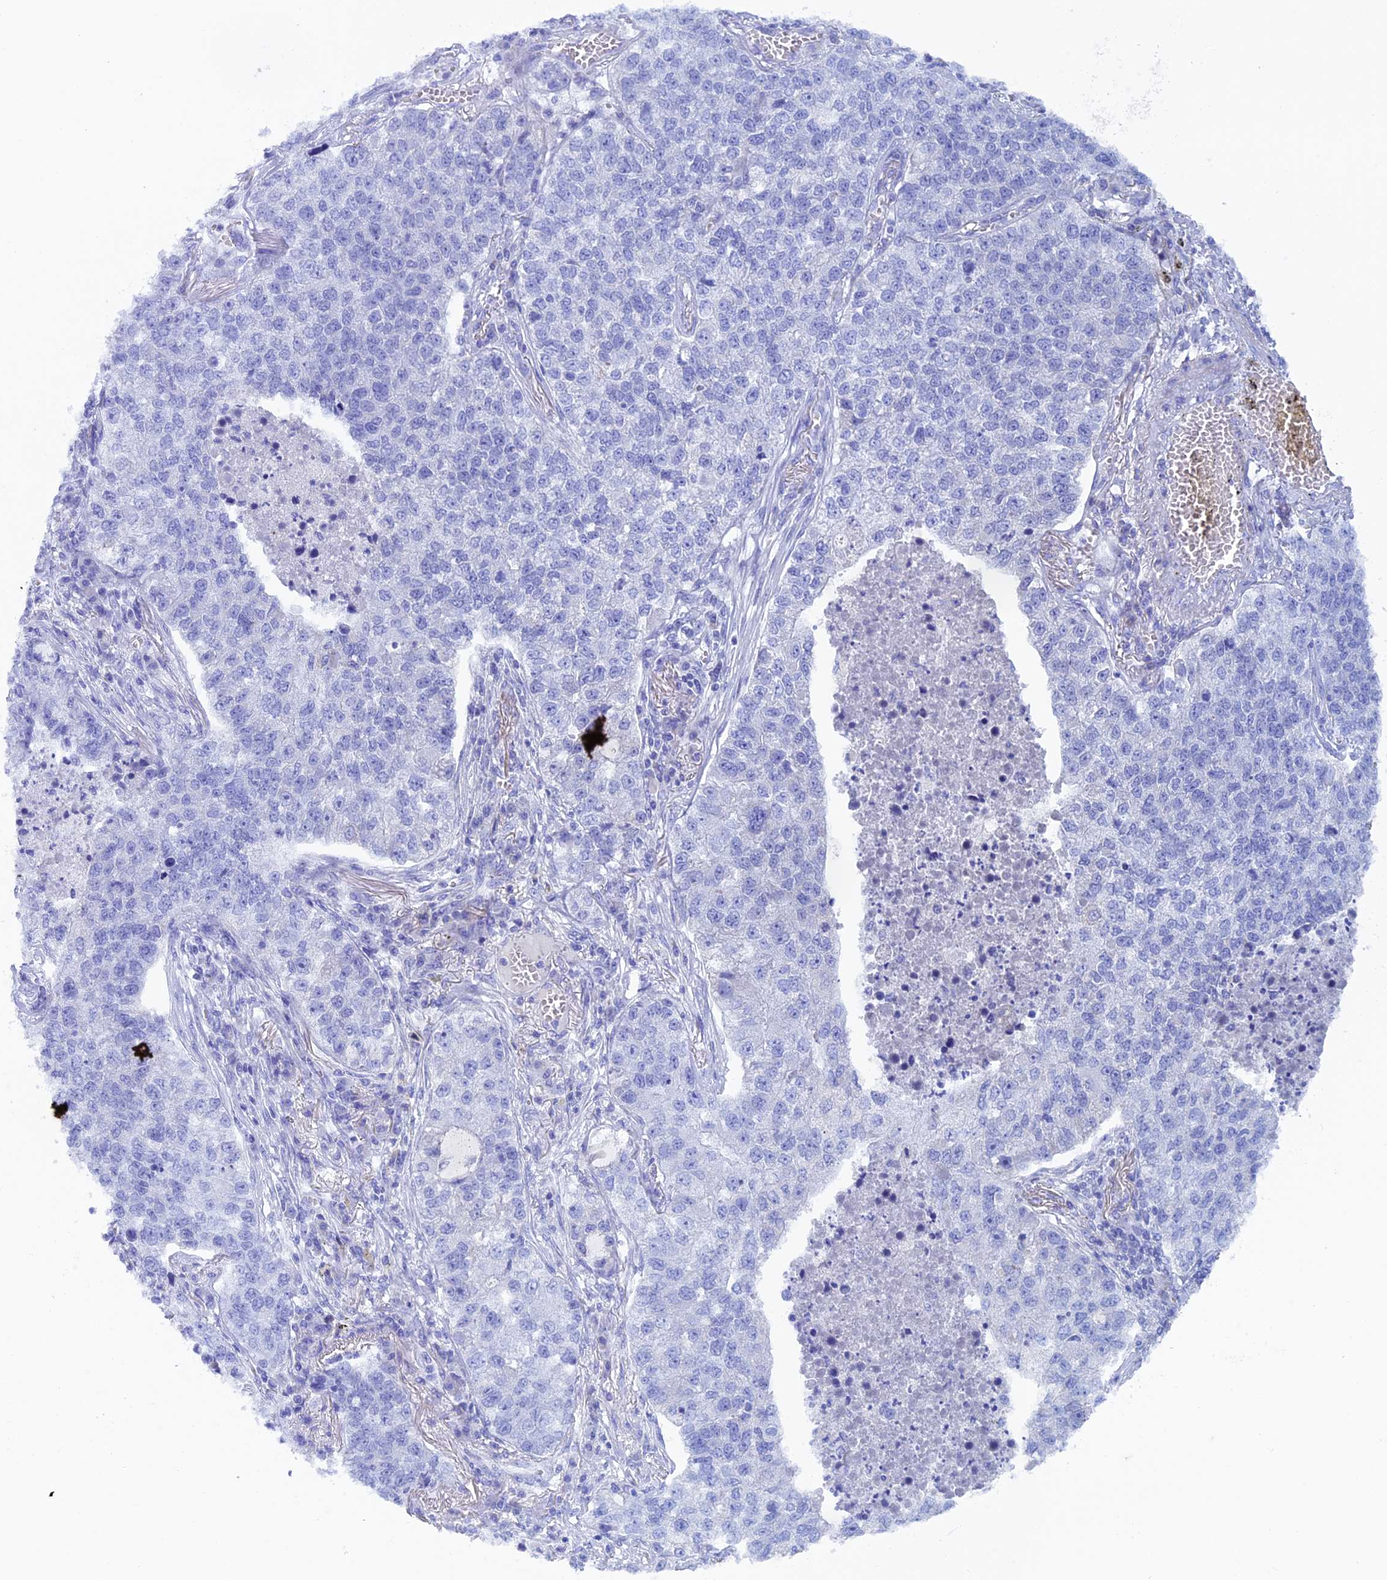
{"staining": {"intensity": "negative", "quantity": "none", "location": "none"}, "tissue": "lung cancer", "cell_type": "Tumor cells", "image_type": "cancer", "snomed": [{"axis": "morphology", "description": "Adenocarcinoma, NOS"}, {"axis": "topography", "description": "Lung"}], "caption": "Adenocarcinoma (lung) stained for a protein using immunohistochemistry (IHC) reveals no expression tumor cells.", "gene": "SLC15A5", "patient": {"sex": "male", "age": 49}}